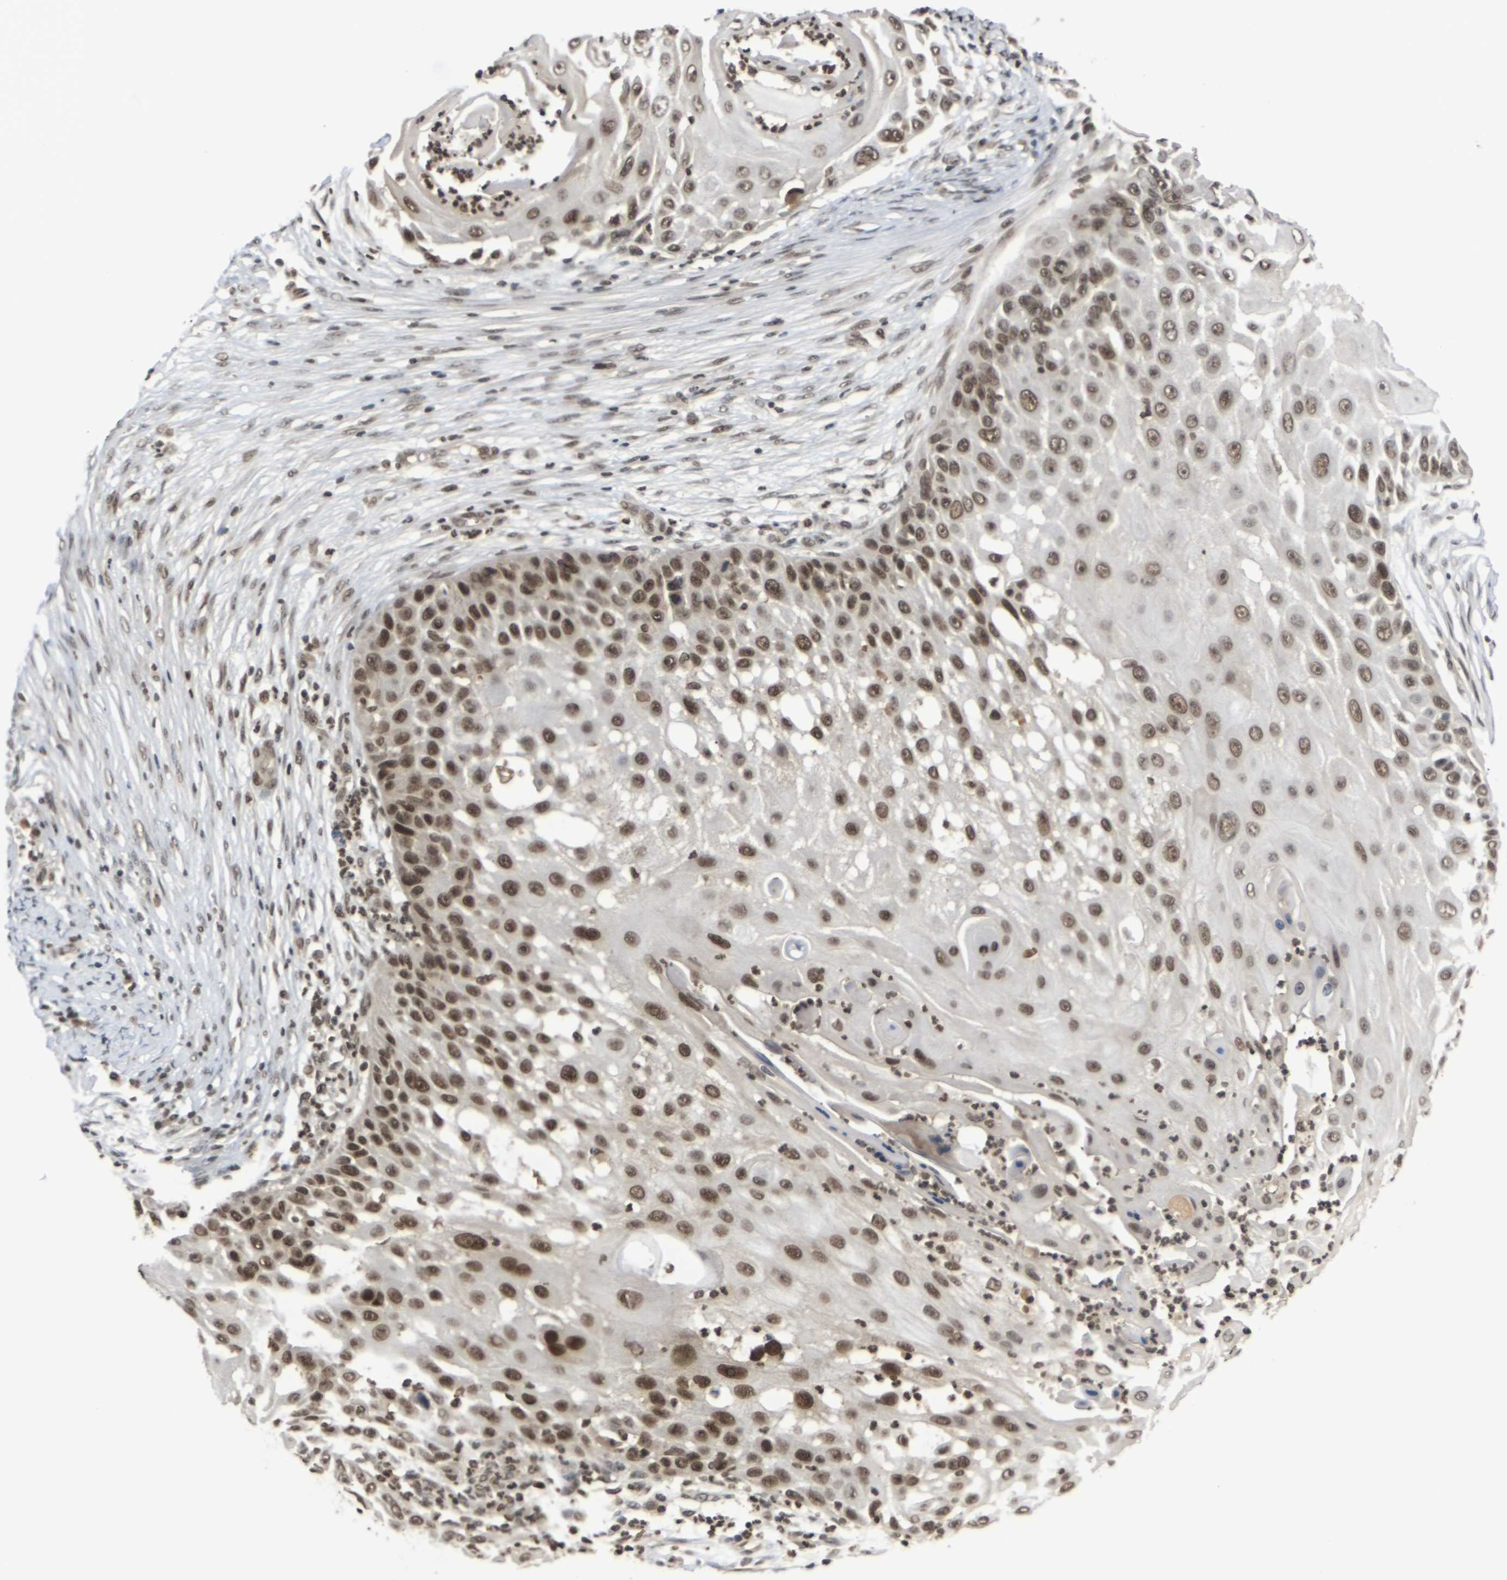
{"staining": {"intensity": "moderate", "quantity": ">75%", "location": "nuclear"}, "tissue": "skin cancer", "cell_type": "Tumor cells", "image_type": "cancer", "snomed": [{"axis": "morphology", "description": "Squamous cell carcinoma, NOS"}, {"axis": "topography", "description": "Skin"}], "caption": "Protein expression analysis of skin cancer shows moderate nuclear positivity in approximately >75% of tumor cells.", "gene": "NELFA", "patient": {"sex": "female", "age": 44}}